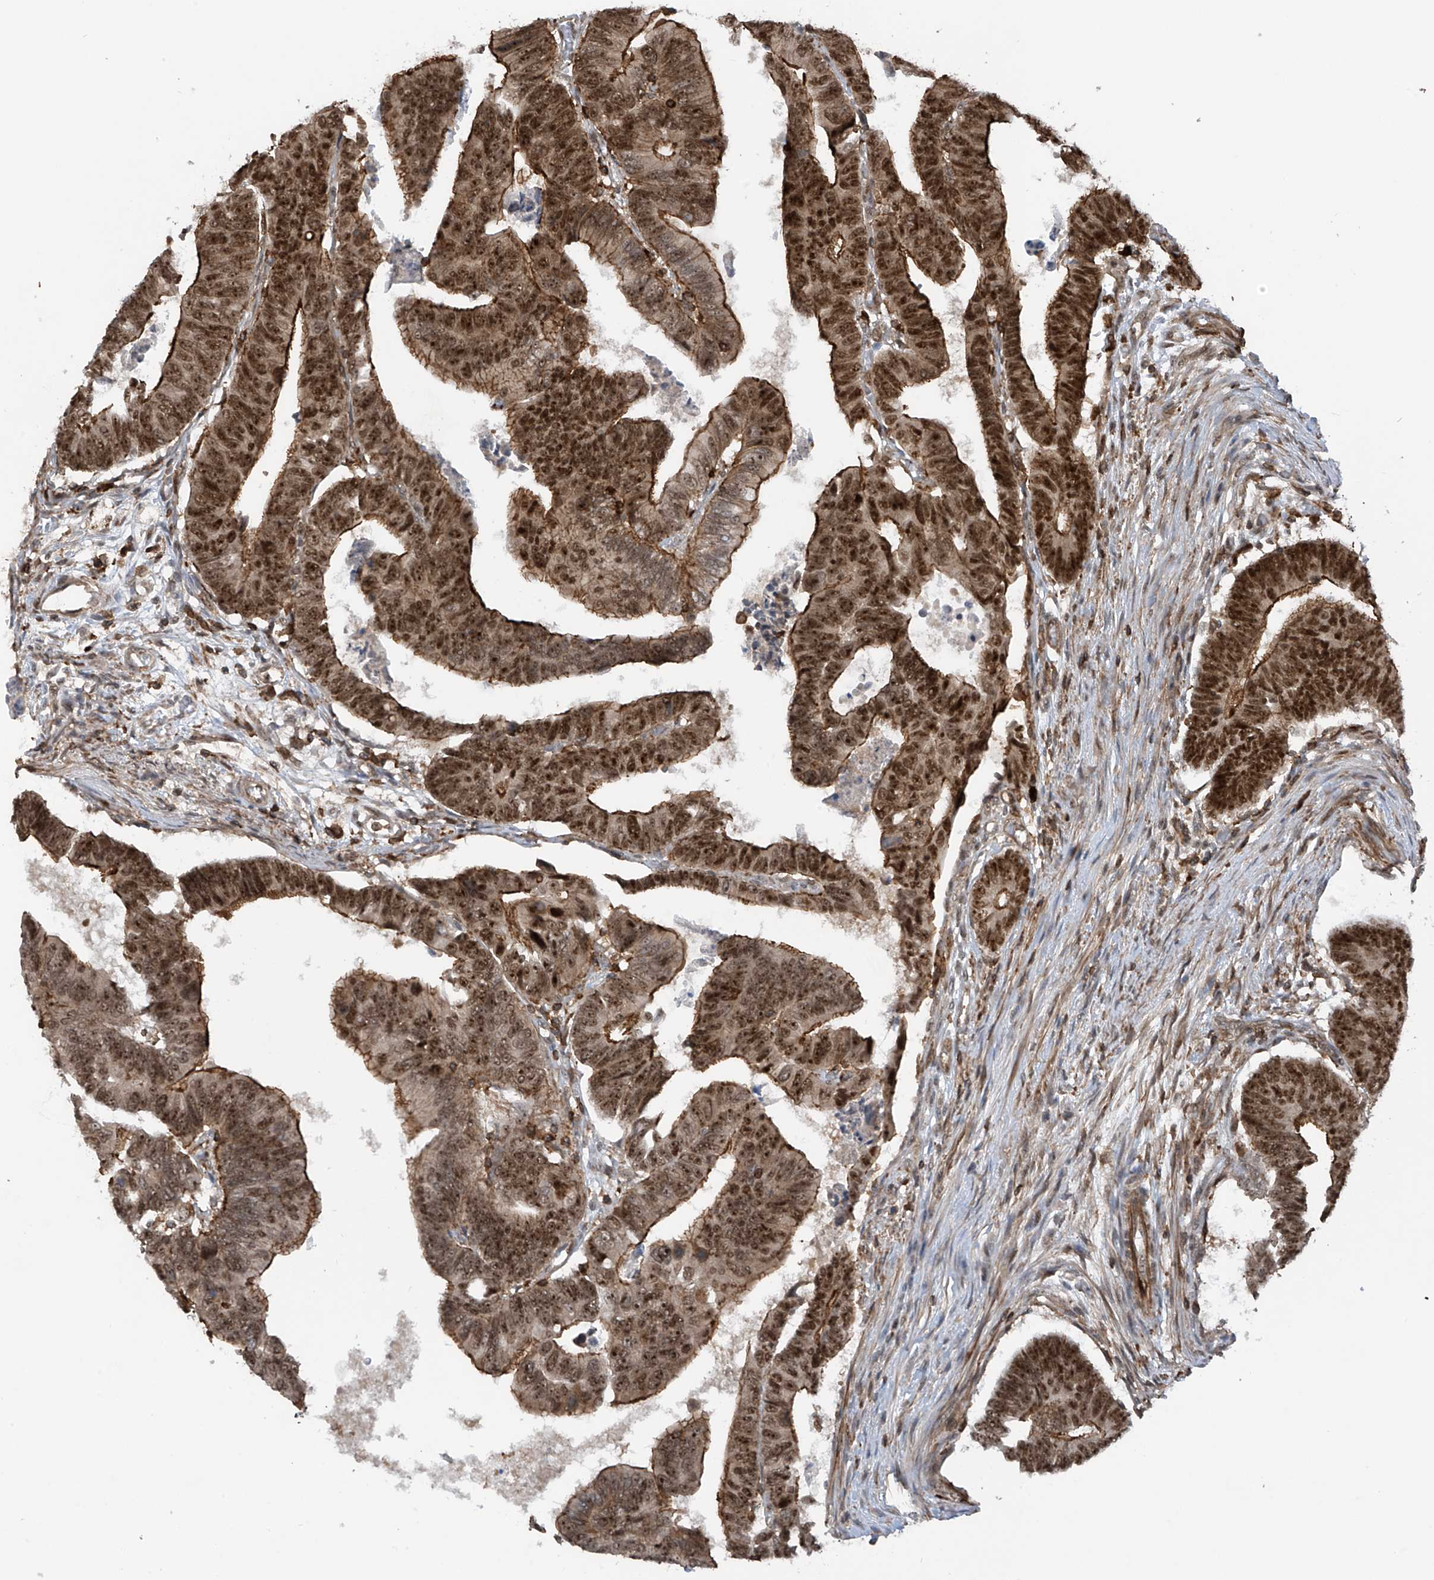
{"staining": {"intensity": "strong", "quantity": ">75%", "location": "cytoplasmic/membranous,nuclear"}, "tissue": "colorectal cancer", "cell_type": "Tumor cells", "image_type": "cancer", "snomed": [{"axis": "morphology", "description": "Adenocarcinoma, NOS"}, {"axis": "topography", "description": "Rectum"}], "caption": "Brown immunohistochemical staining in human colorectal cancer (adenocarcinoma) exhibits strong cytoplasmic/membranous and nuclear expression in about >75% of tumor cells.", "gene": "REPIN1", "patient": {"sex": "female", "age": 65}}